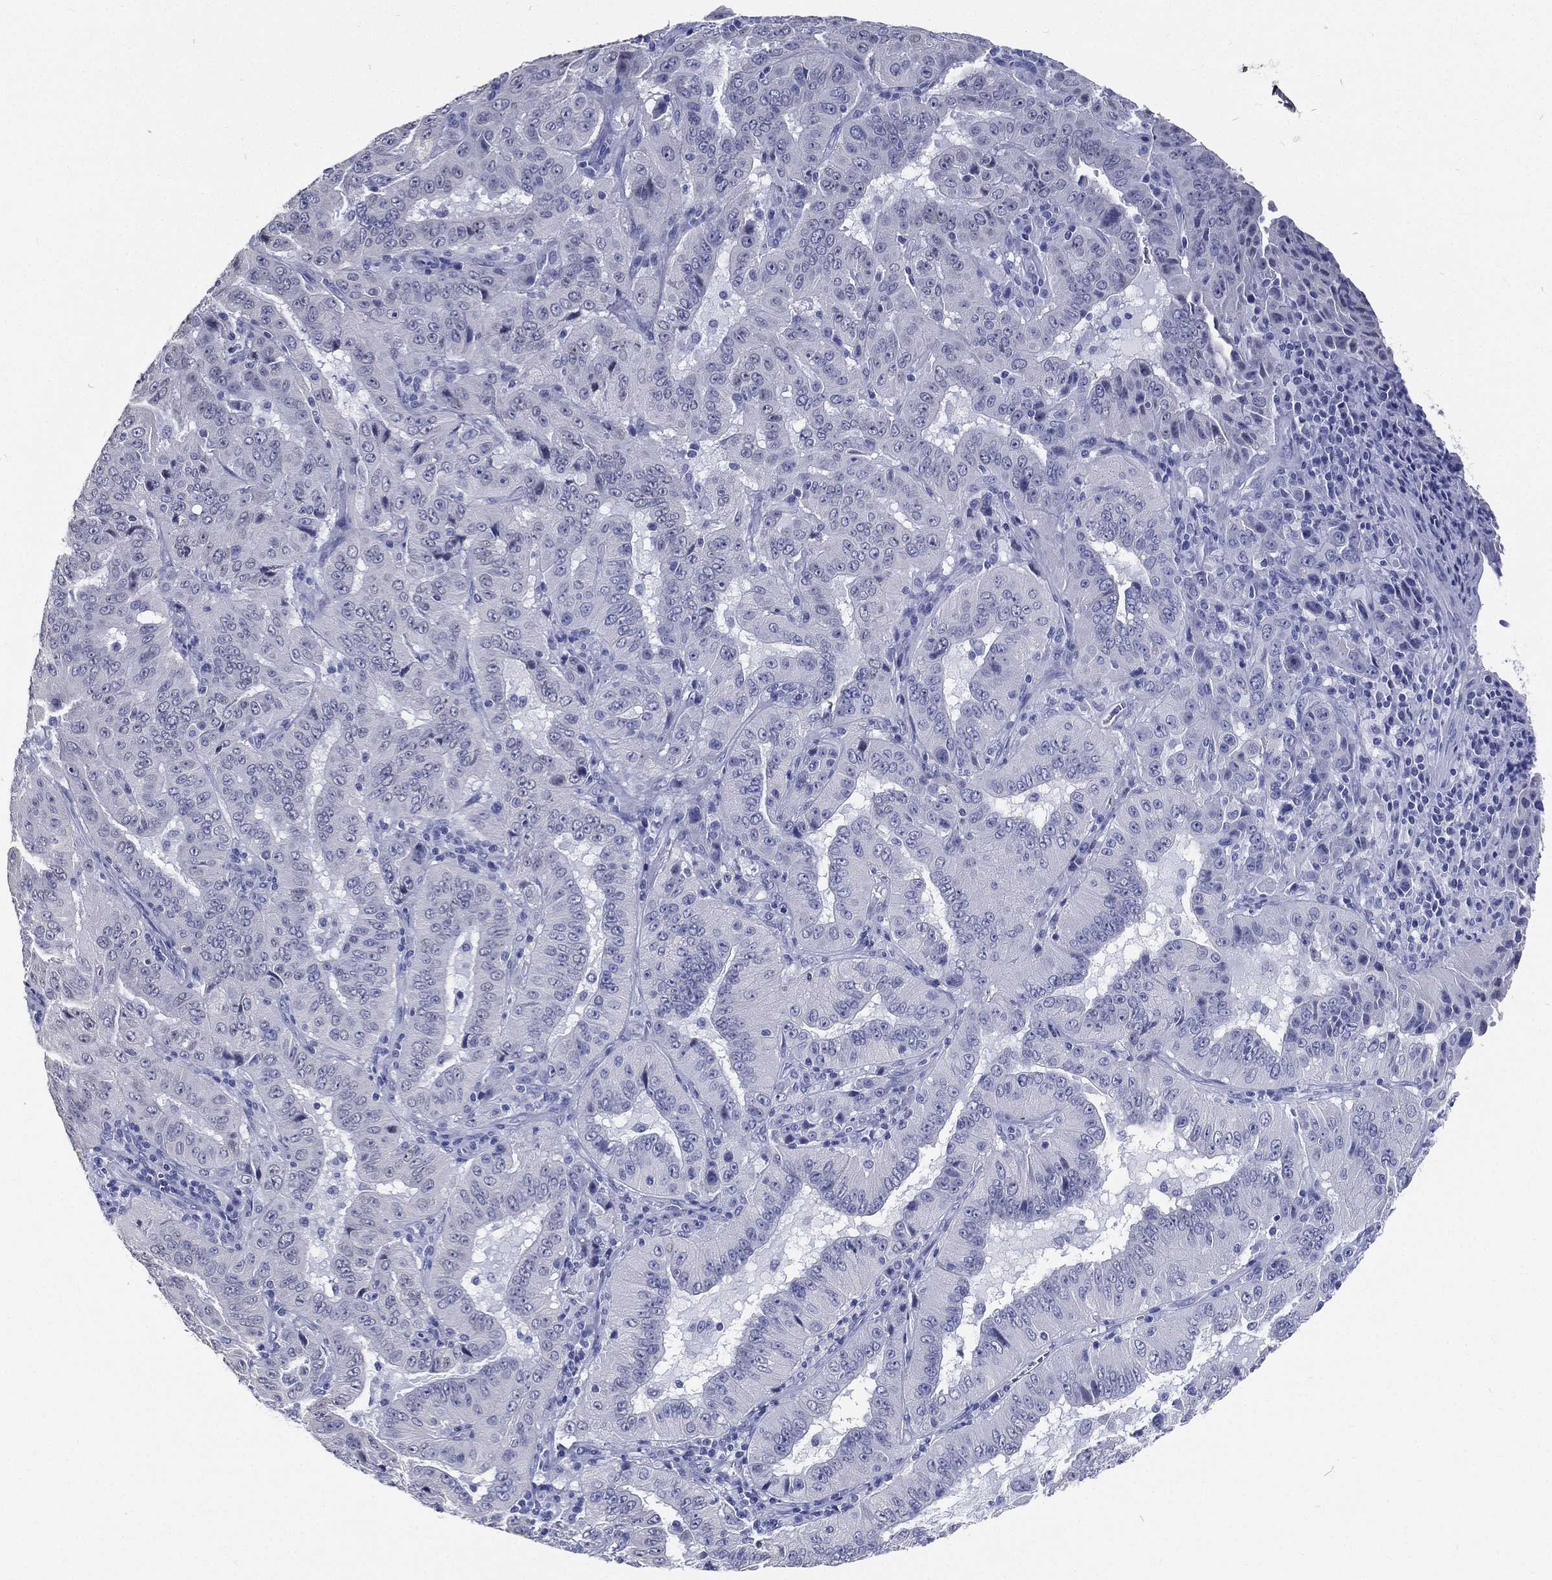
{"staining": {"intensity": "negative", "quantity": "none", "location": "none"}, "tissue": "pancreatic cancer", "cell_type": "Tumor cells", "image_type": "cancer", "snomed": [{"axis": "morphology", "description": "Adenocarcinoma, NOS"}, {"axis": "topography", "description": "Pancreas"}], "caption": "This is an immunohistochemistry histopathology image of human adenocarcinoma (pancreatic). There is no staining in tumor cells.", "gene": "RSPH4A", "patient": {"sex": "male", "age": 63}}